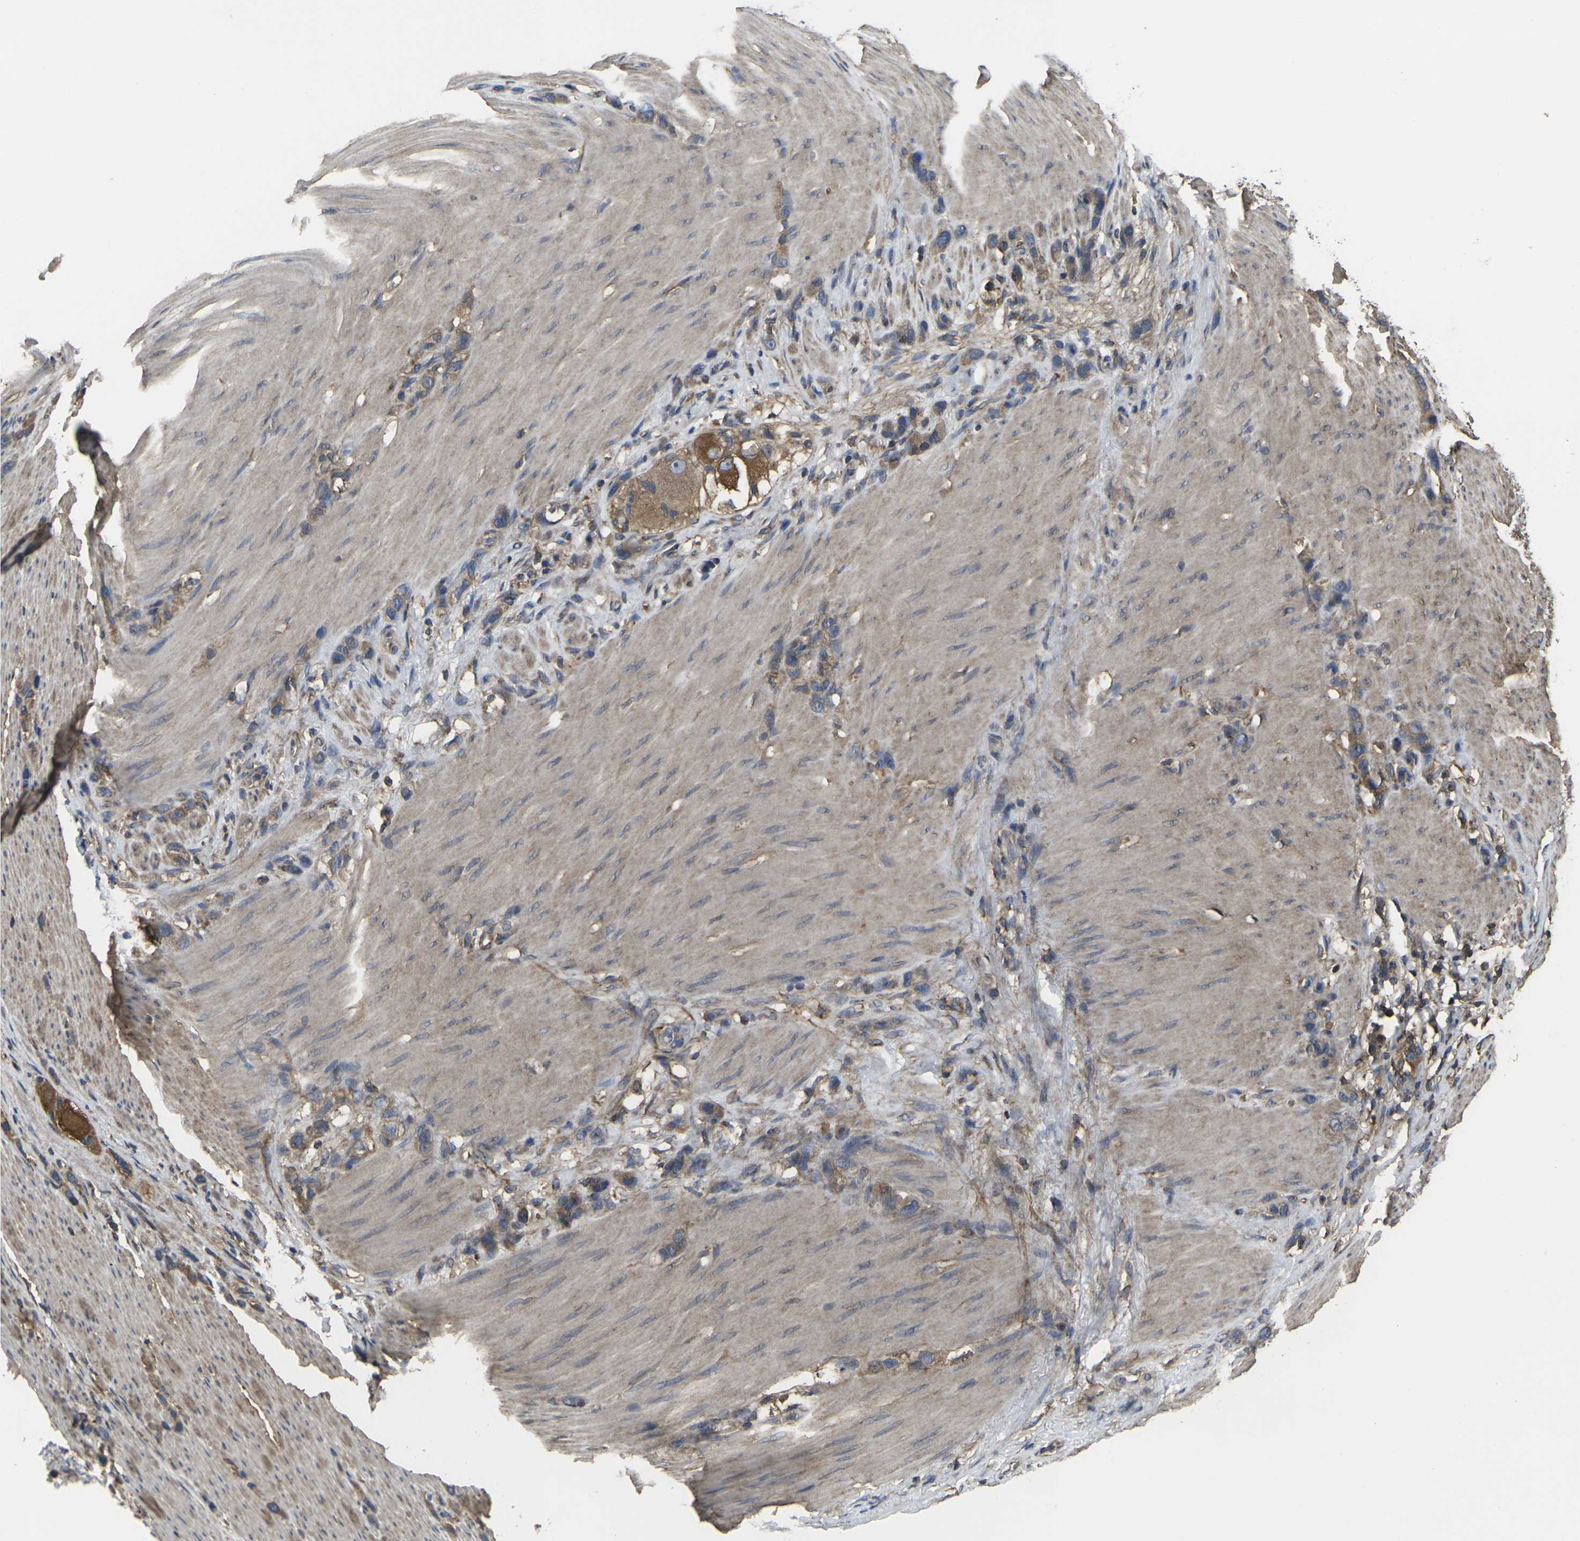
{"staining": {"intensity": "moderate", "quantity": ">75%", "location": "cytoplasmic/membranous"}, "tissue": "stomach cancer", "cell_type": "Tumor cells", "image_type": "cancer", "snomed": [{"axis": "morphology", "description": "Normal tissue, NOS"}, {"axis": "morphology", "description": "Adenocarcinoma, NOS"}, {"axis": "morphology", "description": "Adenocarcinoma, High grade"}, {"axis": "topography", "description": "Stomach, upper"}, {"axis": "topography", "description": "Stomach"}], "caption": "Stomach cancer stained with DAB IHC demonstrates medium levels of moderate cytoplasmic/membranous expression in about >75% of tumor cells.", "gene": "PRKACB", "patient": {"sex": "female", "age": 65}}